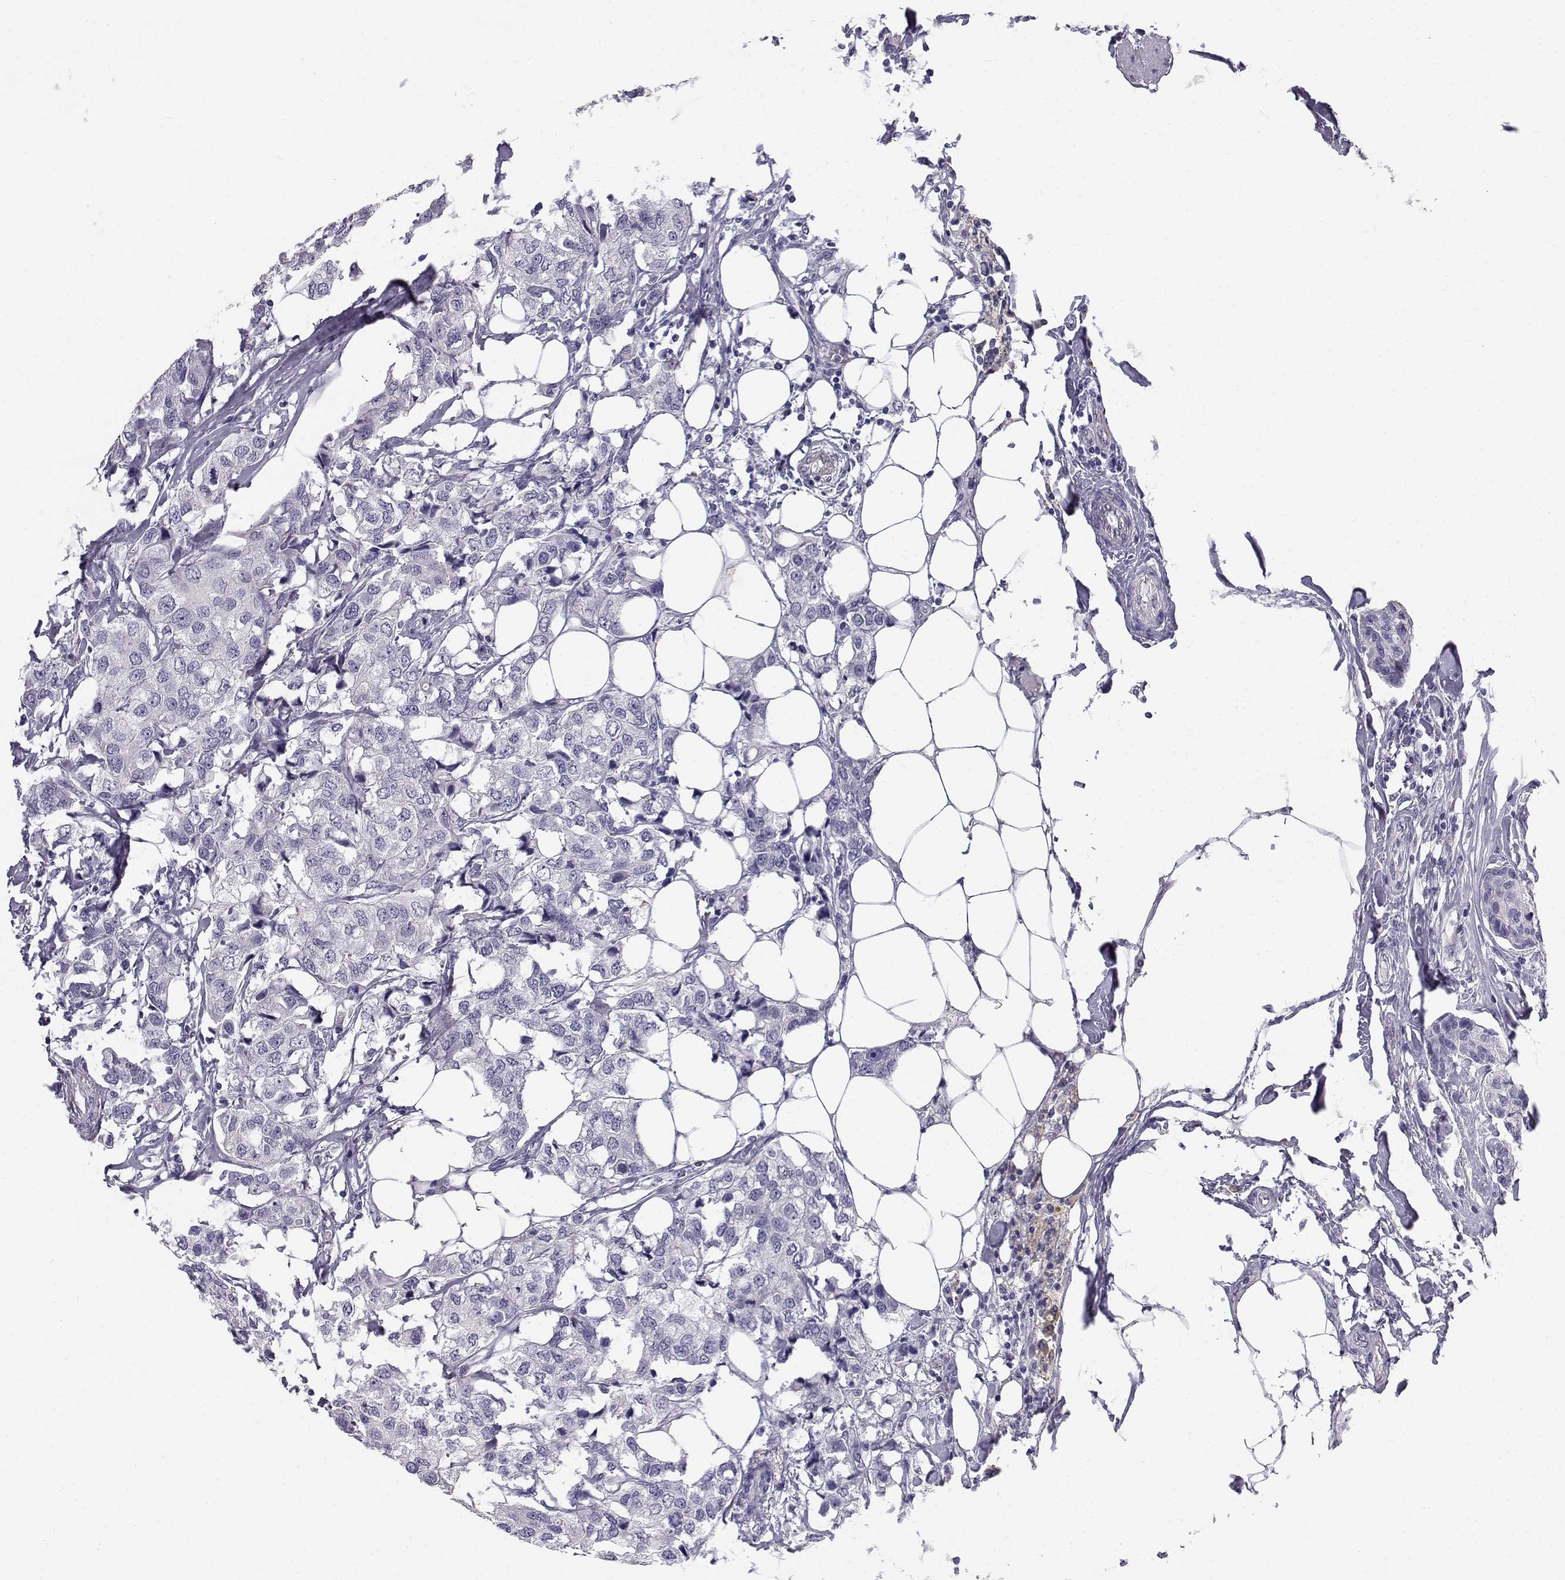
{"staining": {"intensity": "negative", "quantity": "none", "location": "none"}, "tissue": "breast cancer", "cell_type": "Tumor cells", "image_type": "cancer", "snomed": [{"axis": "morphology", "description": "Duct carcinoma"}, {"axis": "topography", "description": "Breast"}], "caption": "An IHC histopathology image of breast cancer (intraductal carcinoma) is shown. There is no staining in tumor cells of breast cancer (intraductal carcinoma). (DAB (3,3'-diaminobenzidine) immunohistochemistry, high magnification).", "gene": "RNASE12", "patient": {"sex": "female", "age": 80}}